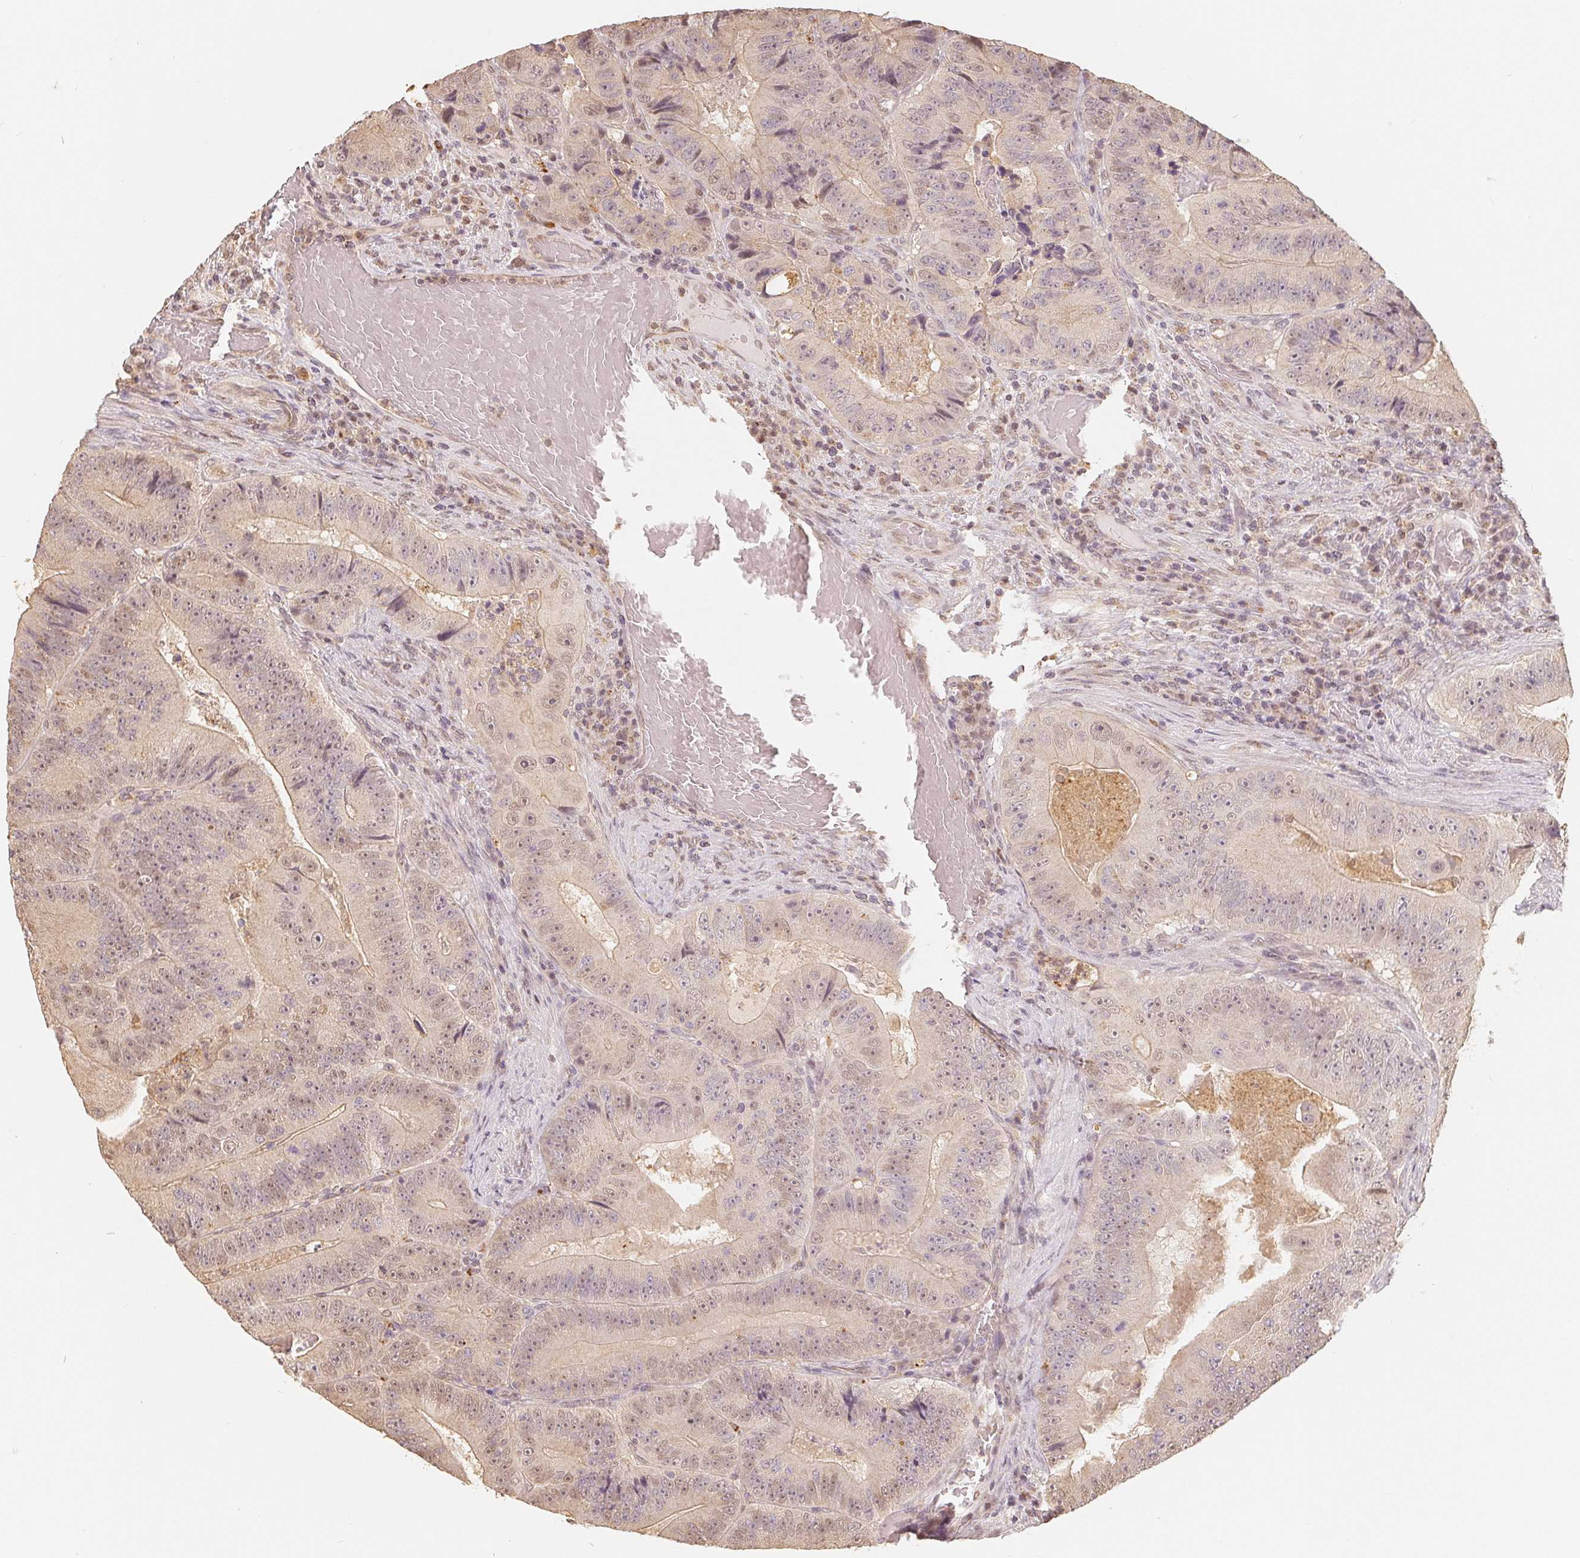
{"staining": {"intensity": "weak", "quantity": "<25%", "location": "nuclear"}, "tissue": "colorectal cancer", "cell_type": "Tumor cells", "image_type": "cancer", "snomed": [{"axis": "morphology", "description": "Adenocarcinoma, NOS"}, {"axis": "topography", "description": "Colon"}], "caption": "An image of colorectal adenocarcinoma stained for a protein reveals no brown staining in tumor cells.", "gene": "GUSB", "patient": {"sex": "female", "age": 86}}